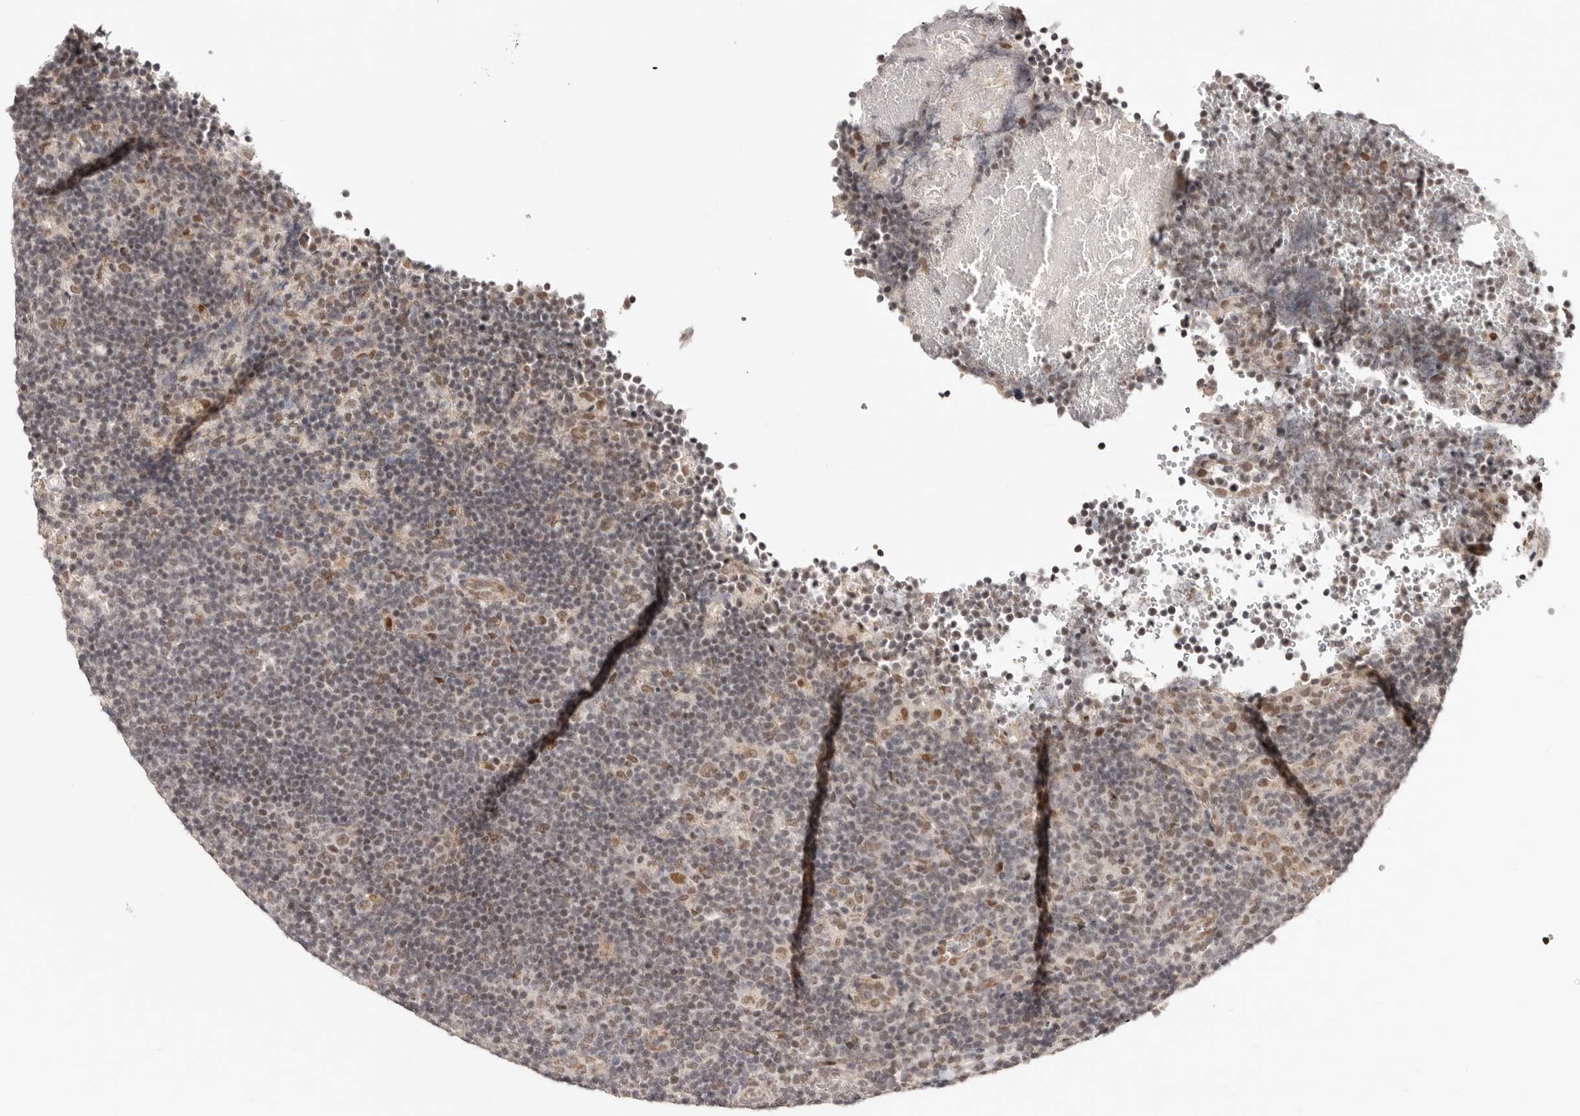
{"staining": {"intensity": "moderate", "quantity": ">75%", "location": "nuclear"}, "tissue": "lymphoma", "cell_type": "Tumor cells", "image_type": "cancer", "snomed": [{"axis": "morphology", "description": "Hodgkin's disease, NOS"}, {"axis": "topography", "description": "Lymph node"}], "caption": "Tumor cells reveal medium levels of moderate nuclear positivity in approximately >75% of cells in Hodgkin's disease. The protein of interest is stained brown, and the nuclei are stained in blue (DAB IHC with brightfield microscopy, high magnification).", "gene": "SRCAP", "patient": {"sex": "female", "age": 57}}